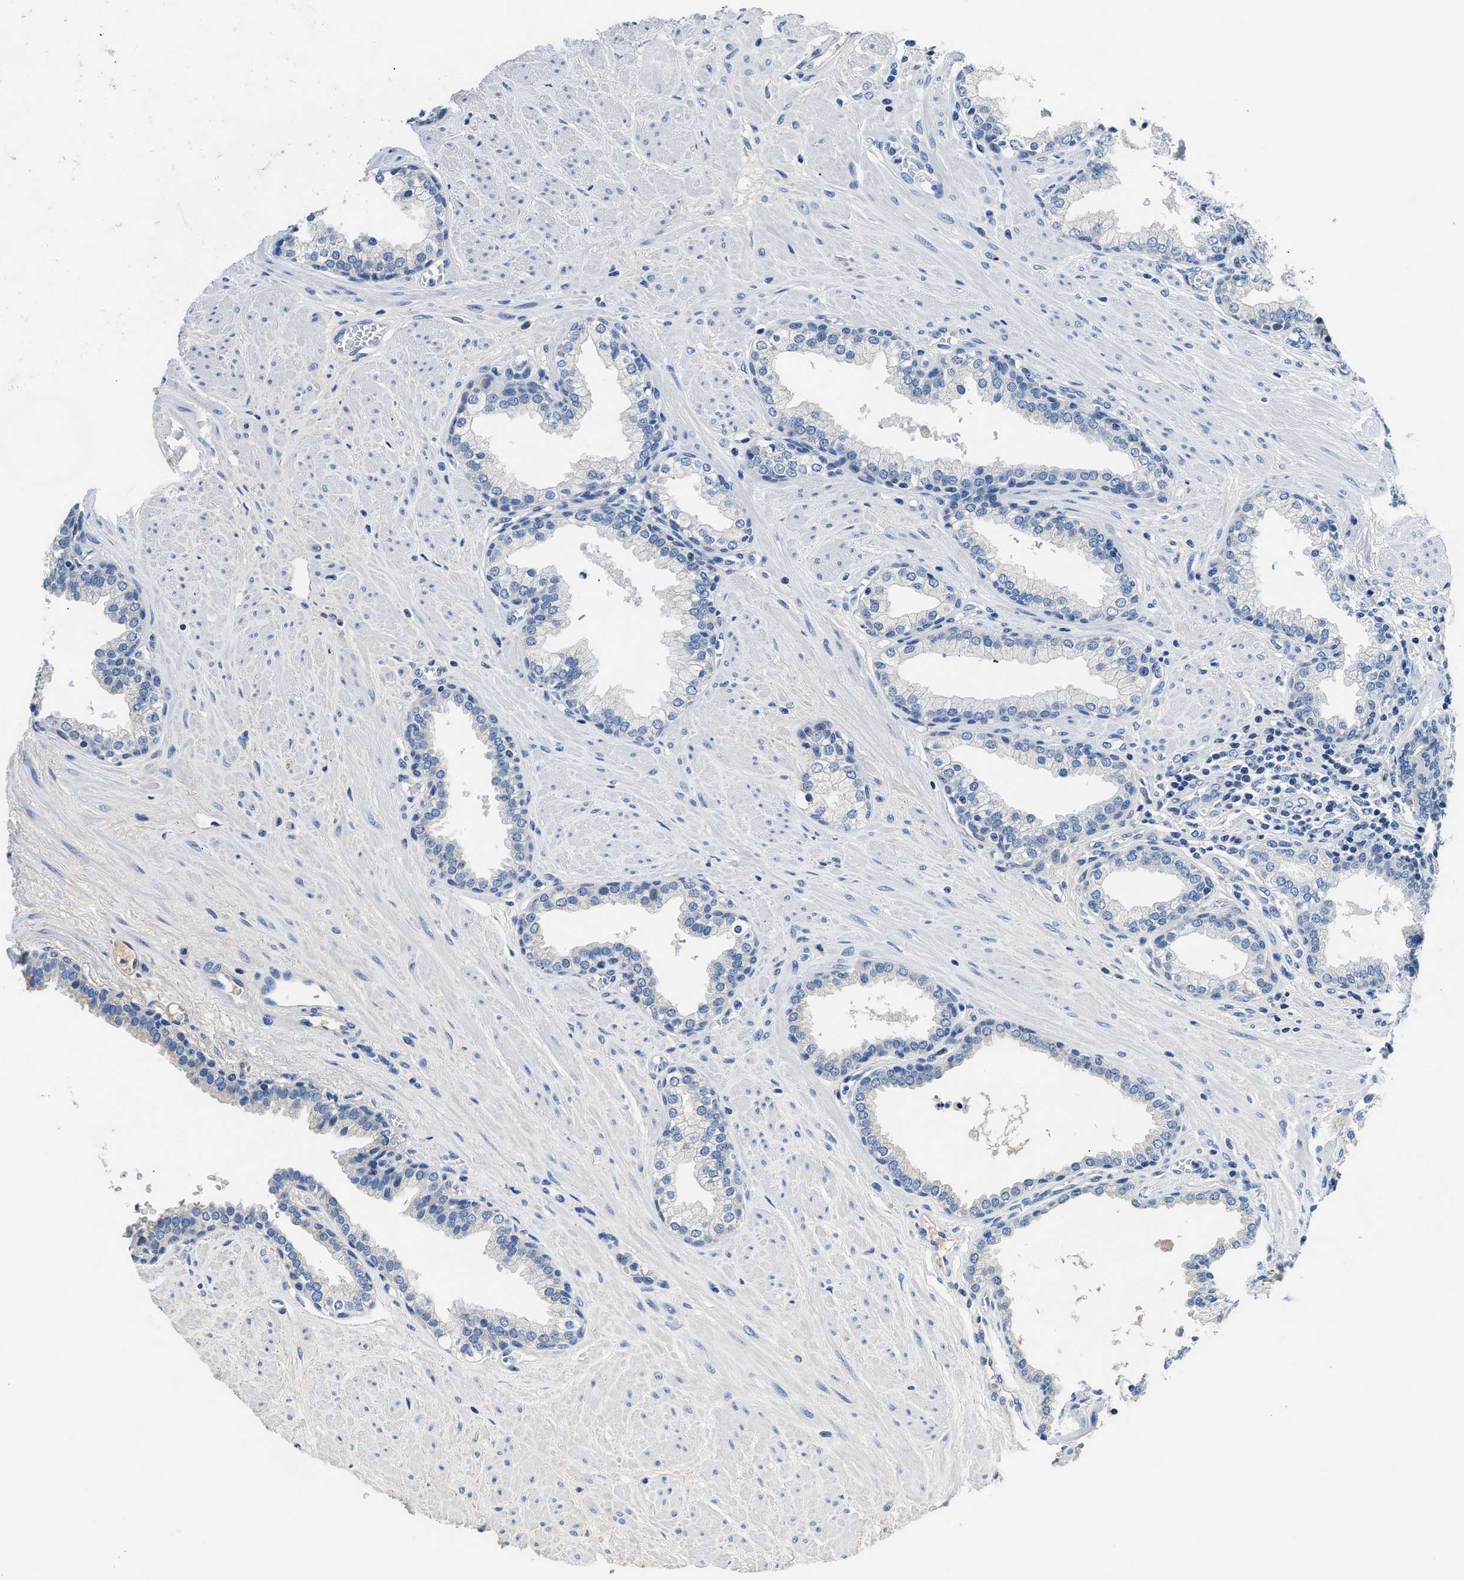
{"staining": {"intensity": "negative", "quantity": "none", "location": "none"}, "tissue": "prostate", "cell_type": "Glandular cells", "image_type": "normal", "snomed": [{"axis": "morphology", "description": "Normal tissue, NOS"}, {"axis": "topography", "description": "Prostate"}], "caption": "DAB (3,3'-diaminobenzidine) immunohistochemical staining of unremarkable human prostate exhibits no significant expression in glandular cells.", "gene": "PCK2", "patient": {"sex": "male", "age": 51}}